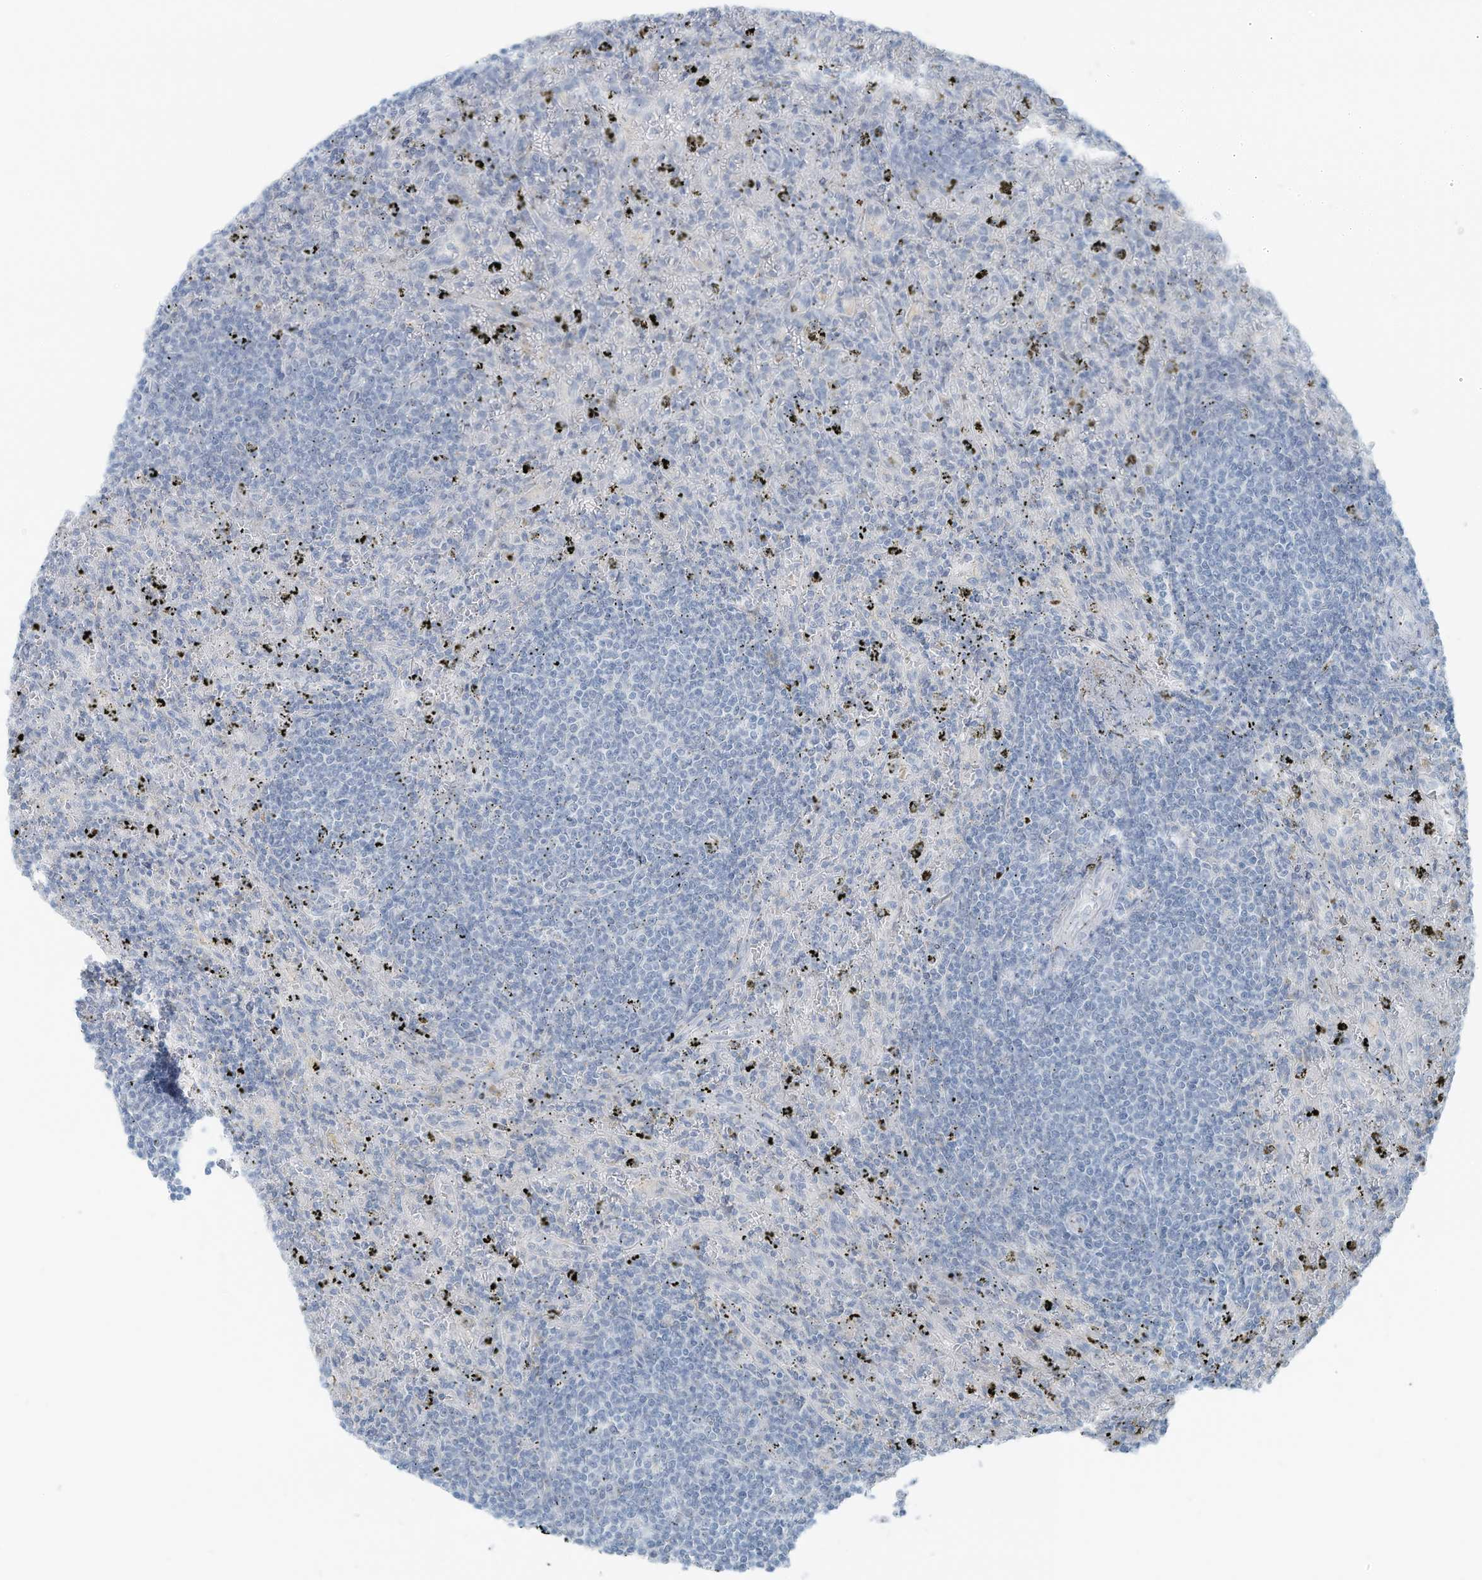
{"staining": {"intensity": "negative", "quantity": "none", "location": "none"}, "tissue": "lymphoma", "cell_type": "Tumor cells", "image_type": "cancer", "snomed": [{"axis": "morphology", "description": "Malignant lymphoma, non-Hodgkin's type, Low grade"}, {"axis": "topography", "description": "Spleen"}], "caption": "Immunohistochemistry micrograph of neoplastic tissue: low-grade malignant lymphoma, non-Hodgkin's type stained with DAB (3,3'-diaminobenzidine) shows no significant protein positivity in tumor cells.", "gene": "SLC25A43", "patient": {"sex": "male", "age": 76}}